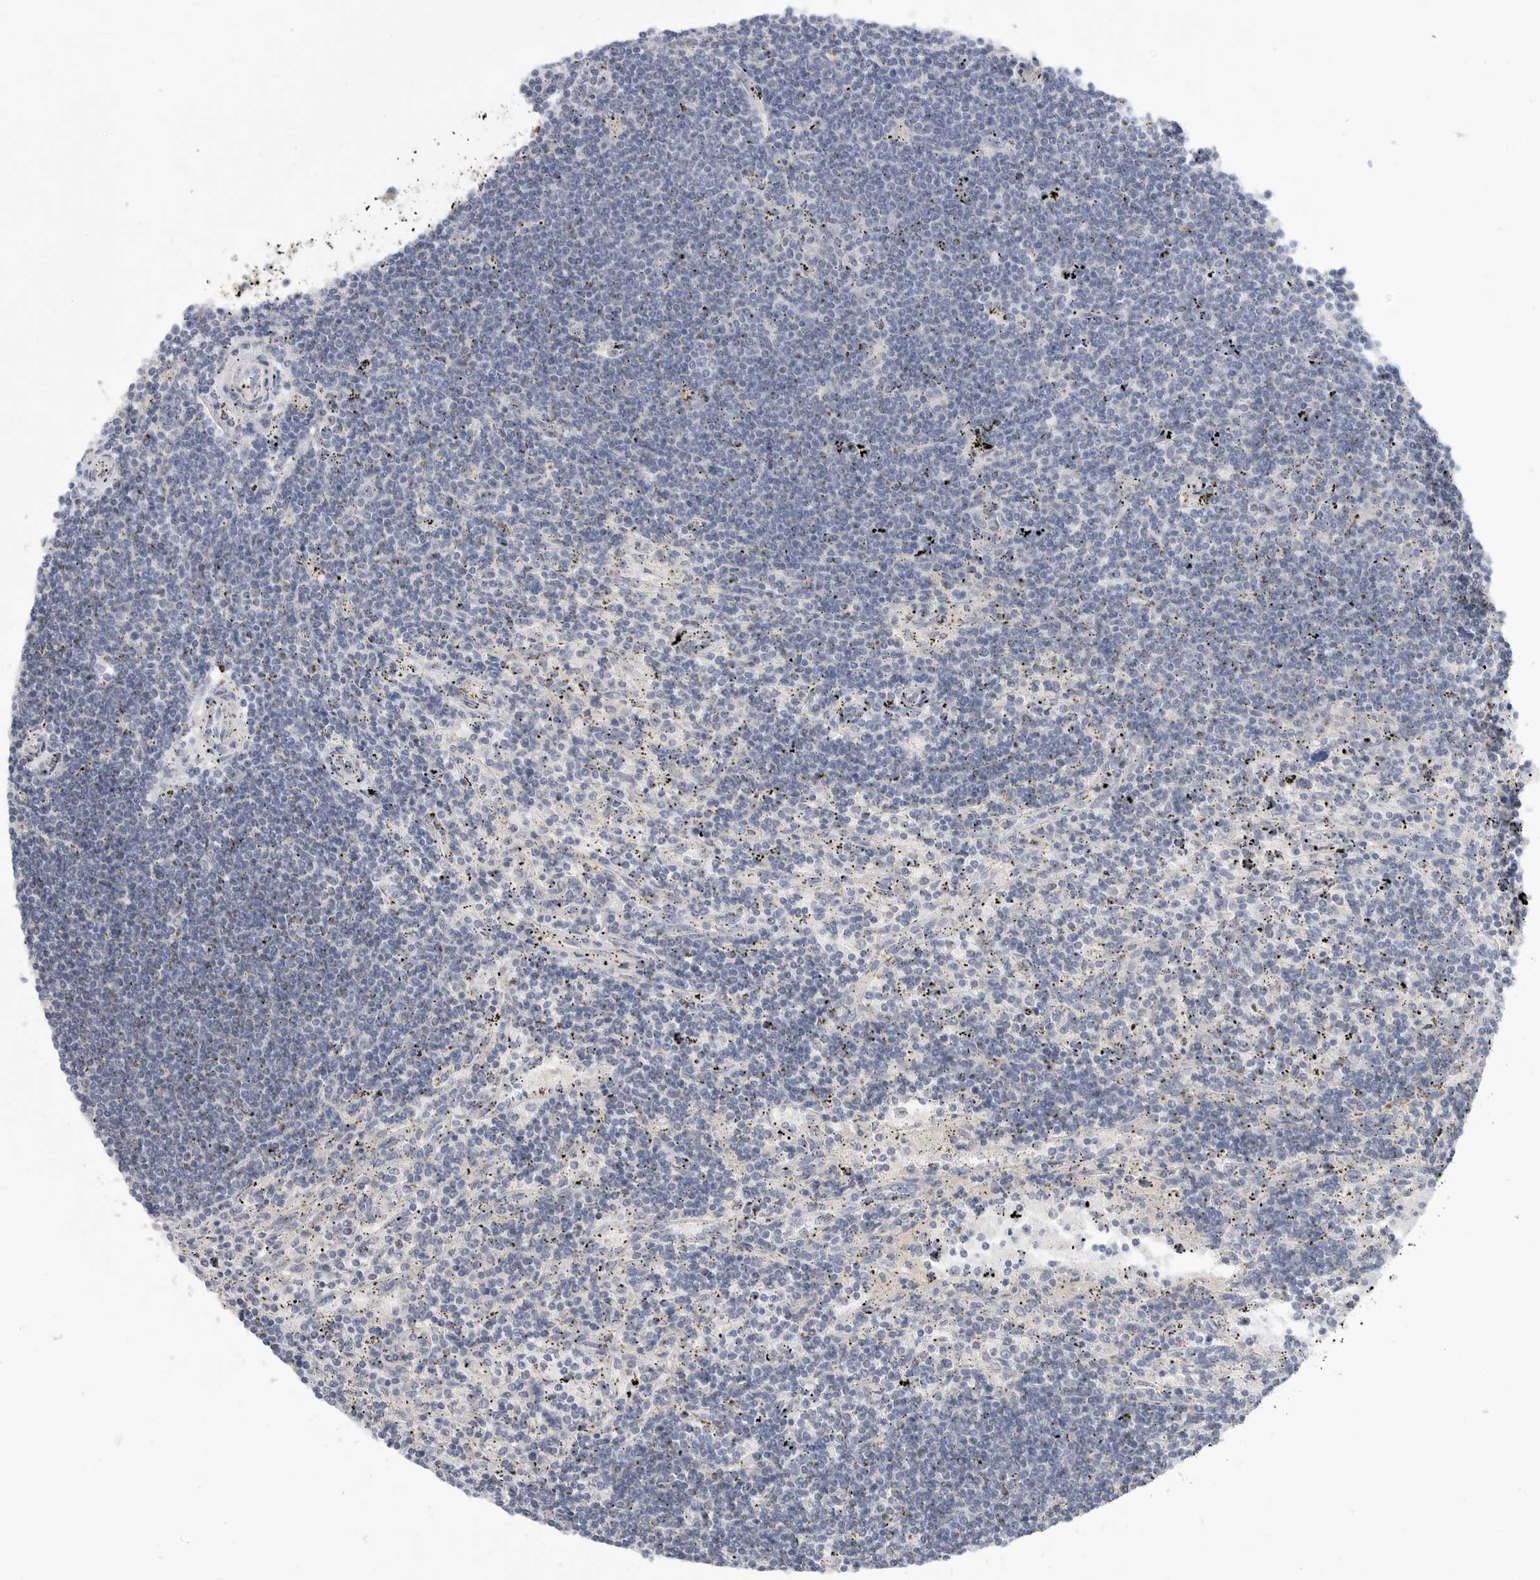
{"staining": {"intensity": "negative", "quantity": "none", "location": "none"}, "tissue": "lymphoma", "cell_type": "Tumor cells", "image_type": "cancer", "snomed": [{"axis": "morphology", "description": "Malignant lymphoma, non-Hodgkin's type, Low grade"}, {"axis": "topography", "description": "Spleen"}], "caption": "Lymphoma stained for a protein using IHC demonstrates no expression tumor cells.", "gene": "MTFR1L", "patient": {"sex": "male", "age": 76}}